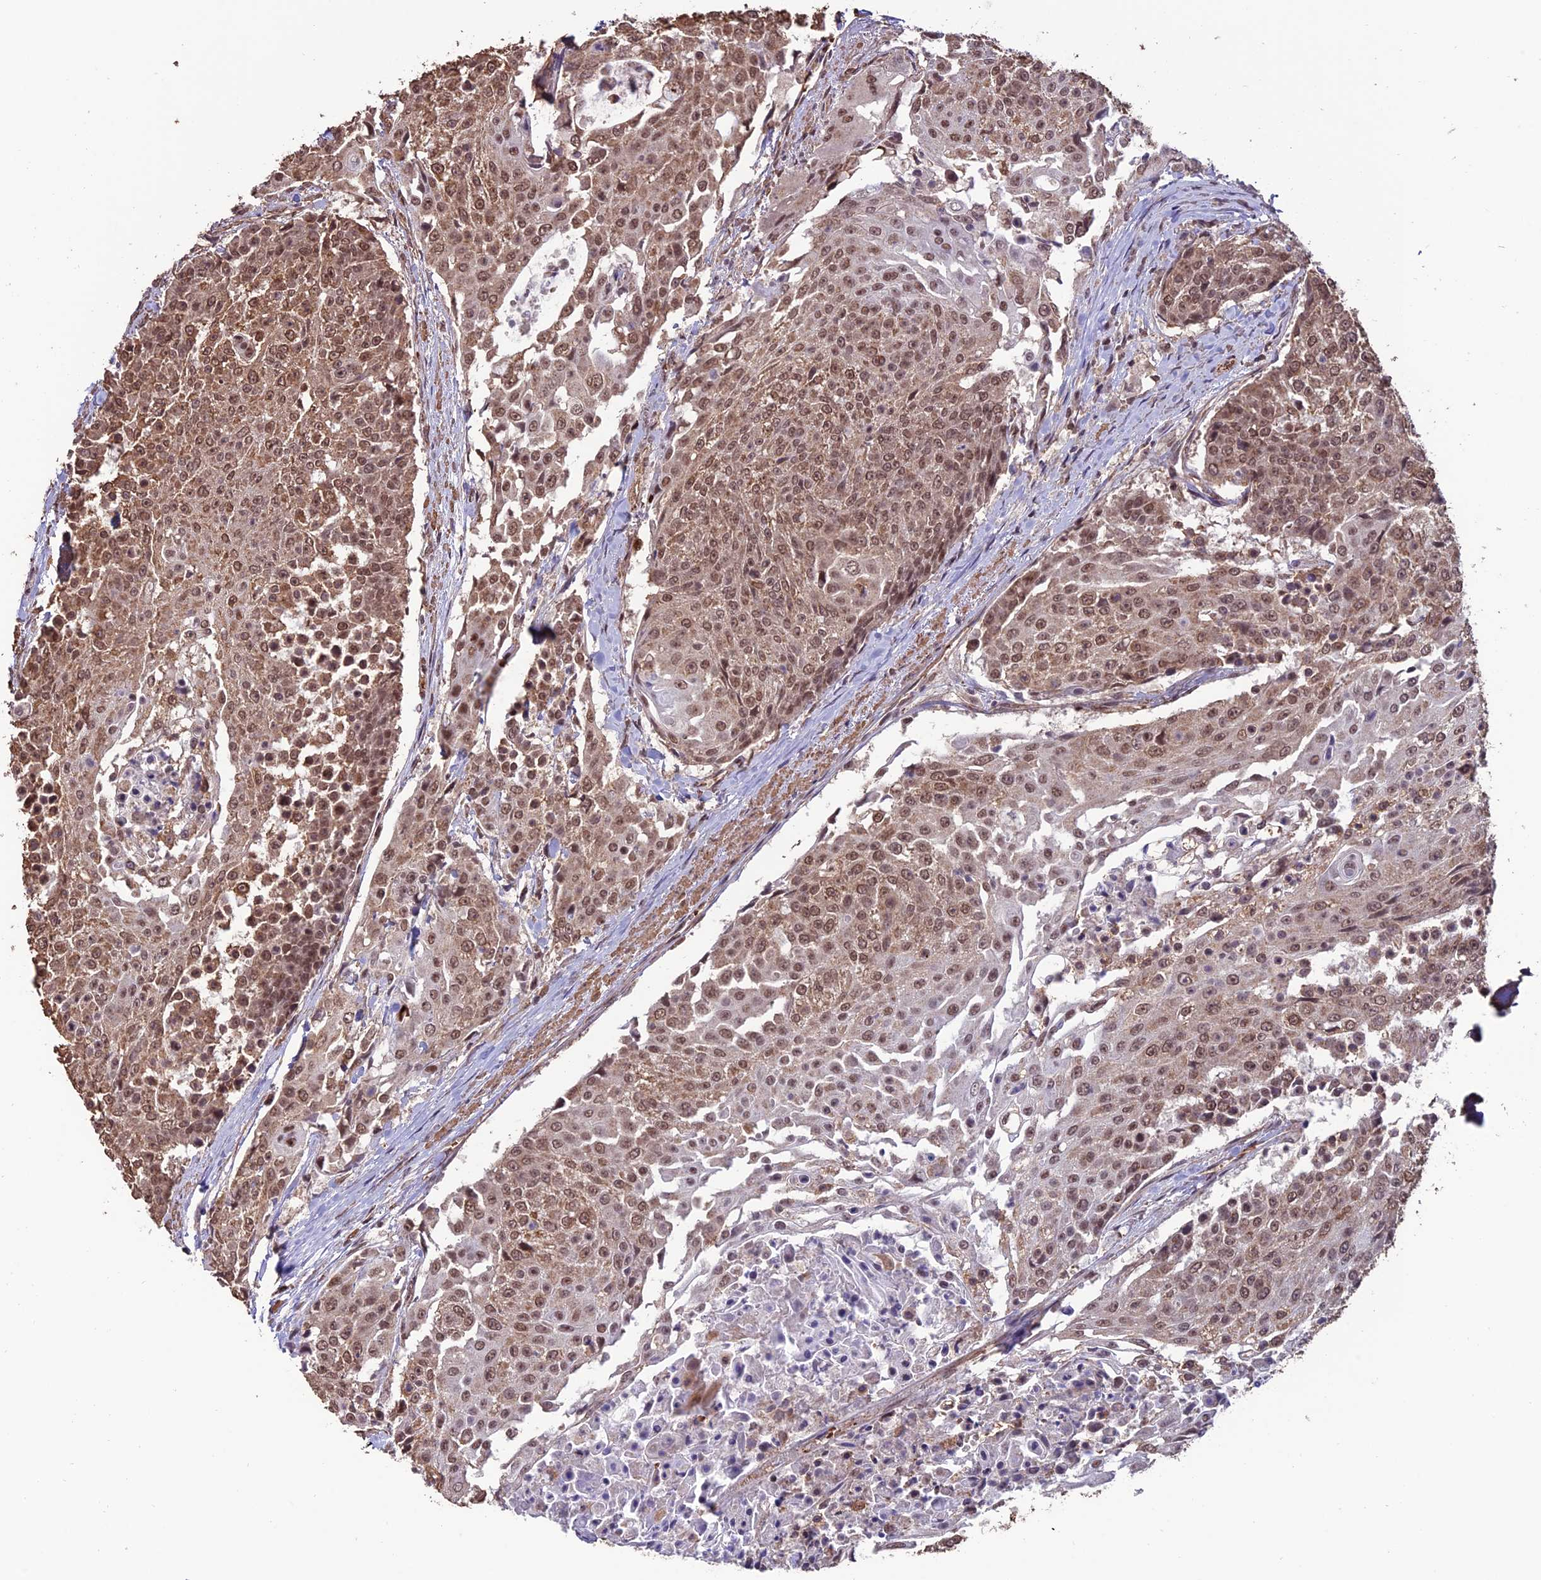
{"staining": {"intensity": "moderate", "quantity": ">75%", "location": "nuclear"}, "tissue": "urothelial cancer", "cell_type": "Tumor cells", "image_type": "cancer", "snomed": [{"axis": "morphology", "description": "Urothelial carcinoma, High grade"}, {"axis": "topography", "description": "Urinary bladder"}], "caption": "A brown stain highlights moderate nuclear staining of a protein in urothelial carcinoma (high-grade) tumor cells.", "gene": "CABIN1", "patient": {"sex": "female", "age": 63}}